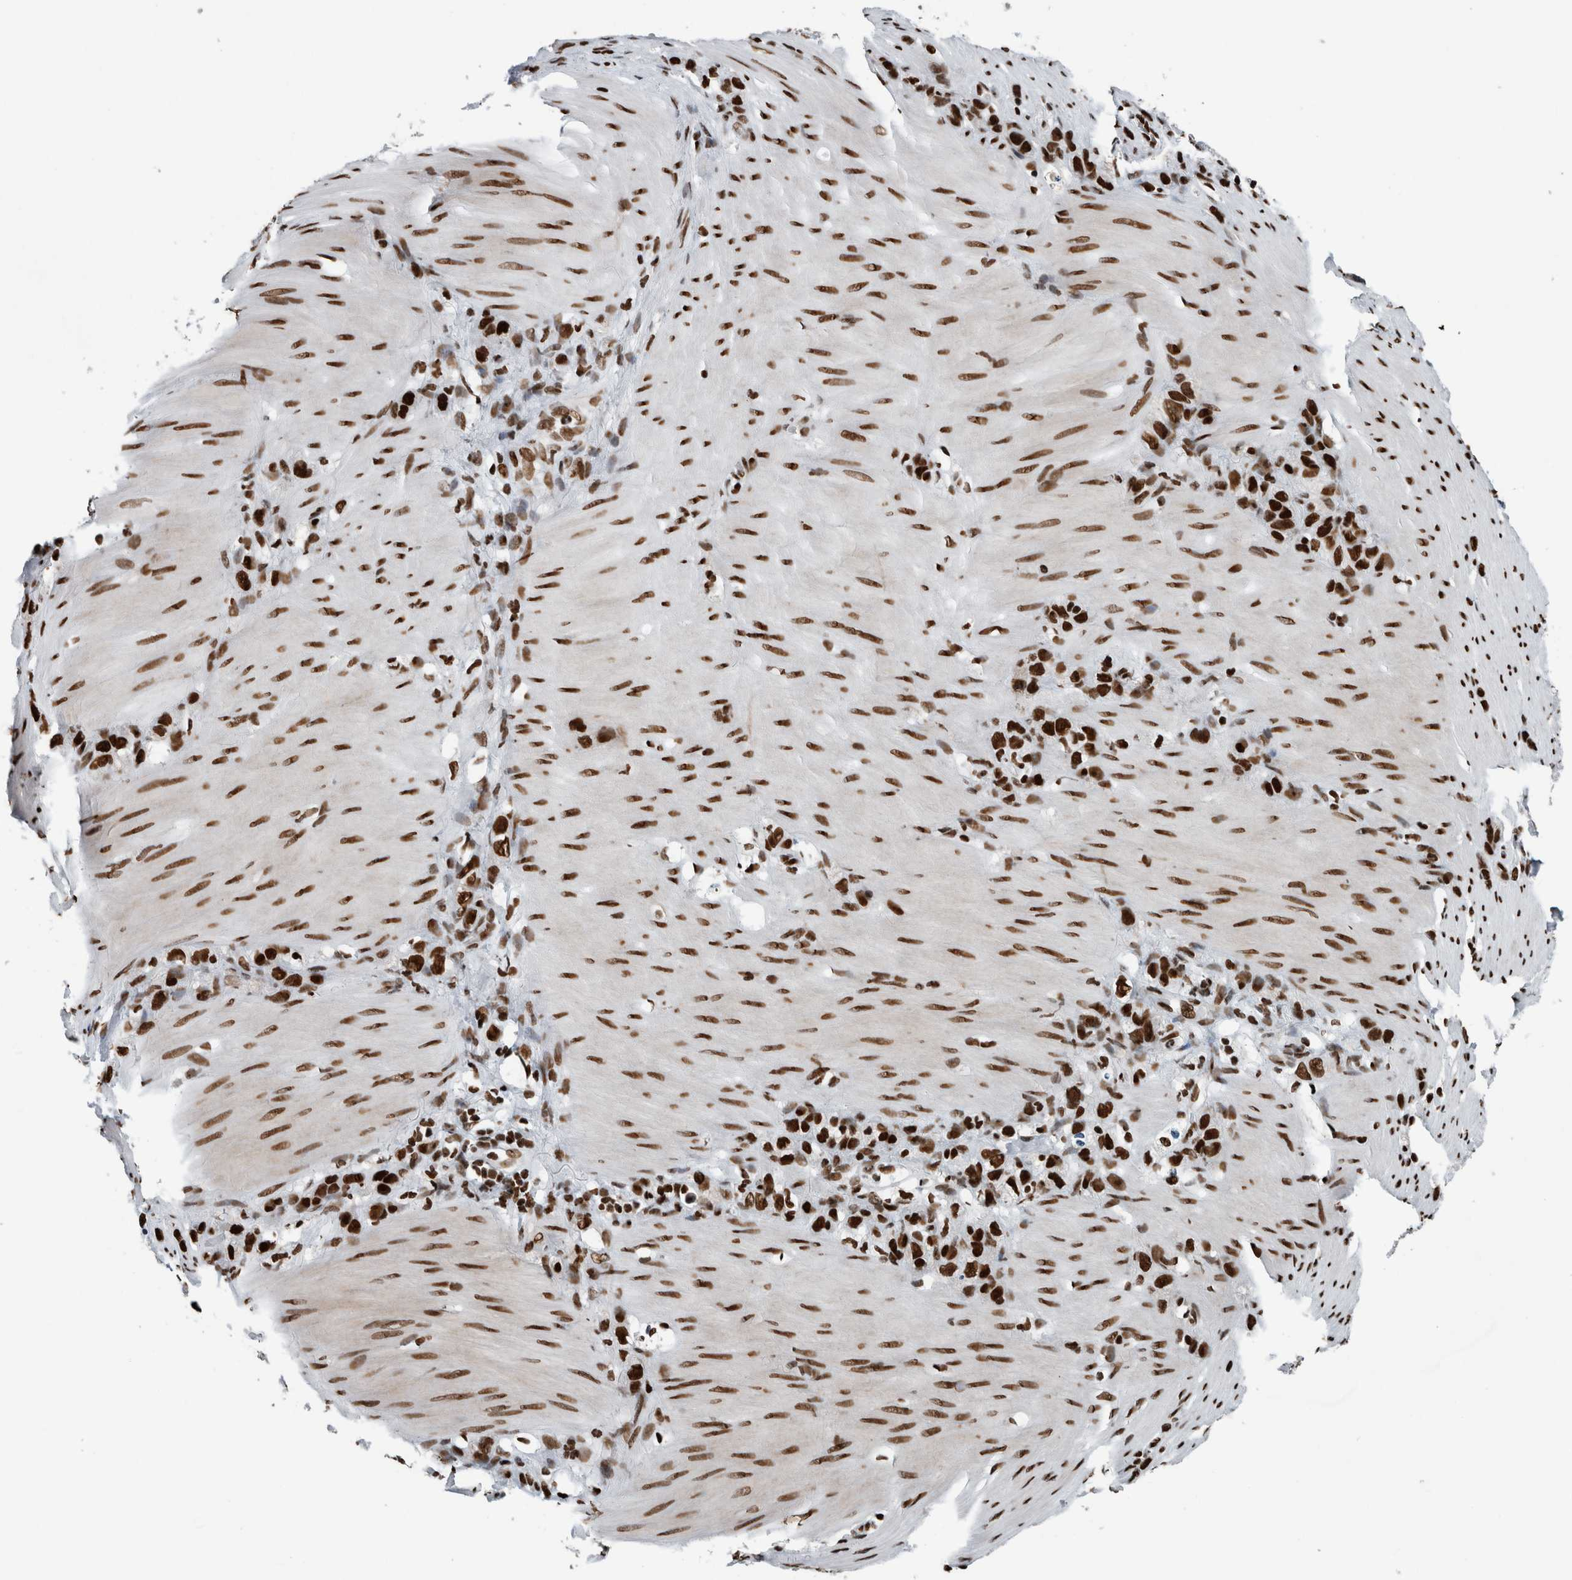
{"staining": {"intensity": "strong", "quantity": ">75%", "location": "nuclear"}, "tissue": "stomach cancer", "cell_type": "Tumor cells", "image_type": "cancer", "snomed": [{"axis": "morphology", "description": "Normal tissue, NOS"}, {"axis": "morphology", "description": "Adenocarcinoma, NOS"}, {"axis": "morphology", "description": "Adenocarcinoma, High grade"}, {"axis": "topography", "description": "Stomach, upper"}, {"axis": "topography", "description": "Stomach"}], "caption": "An immunohistochemistry (IHC) photomicrograph of neoplastic tissue is shown. Protein staining in brown shows strong nuclear positivity in stomach cancer (adenocarcinoma) within tumor cells.", "gene": "DNMT3A", "patient": {"sex": "female", "age": 65}}